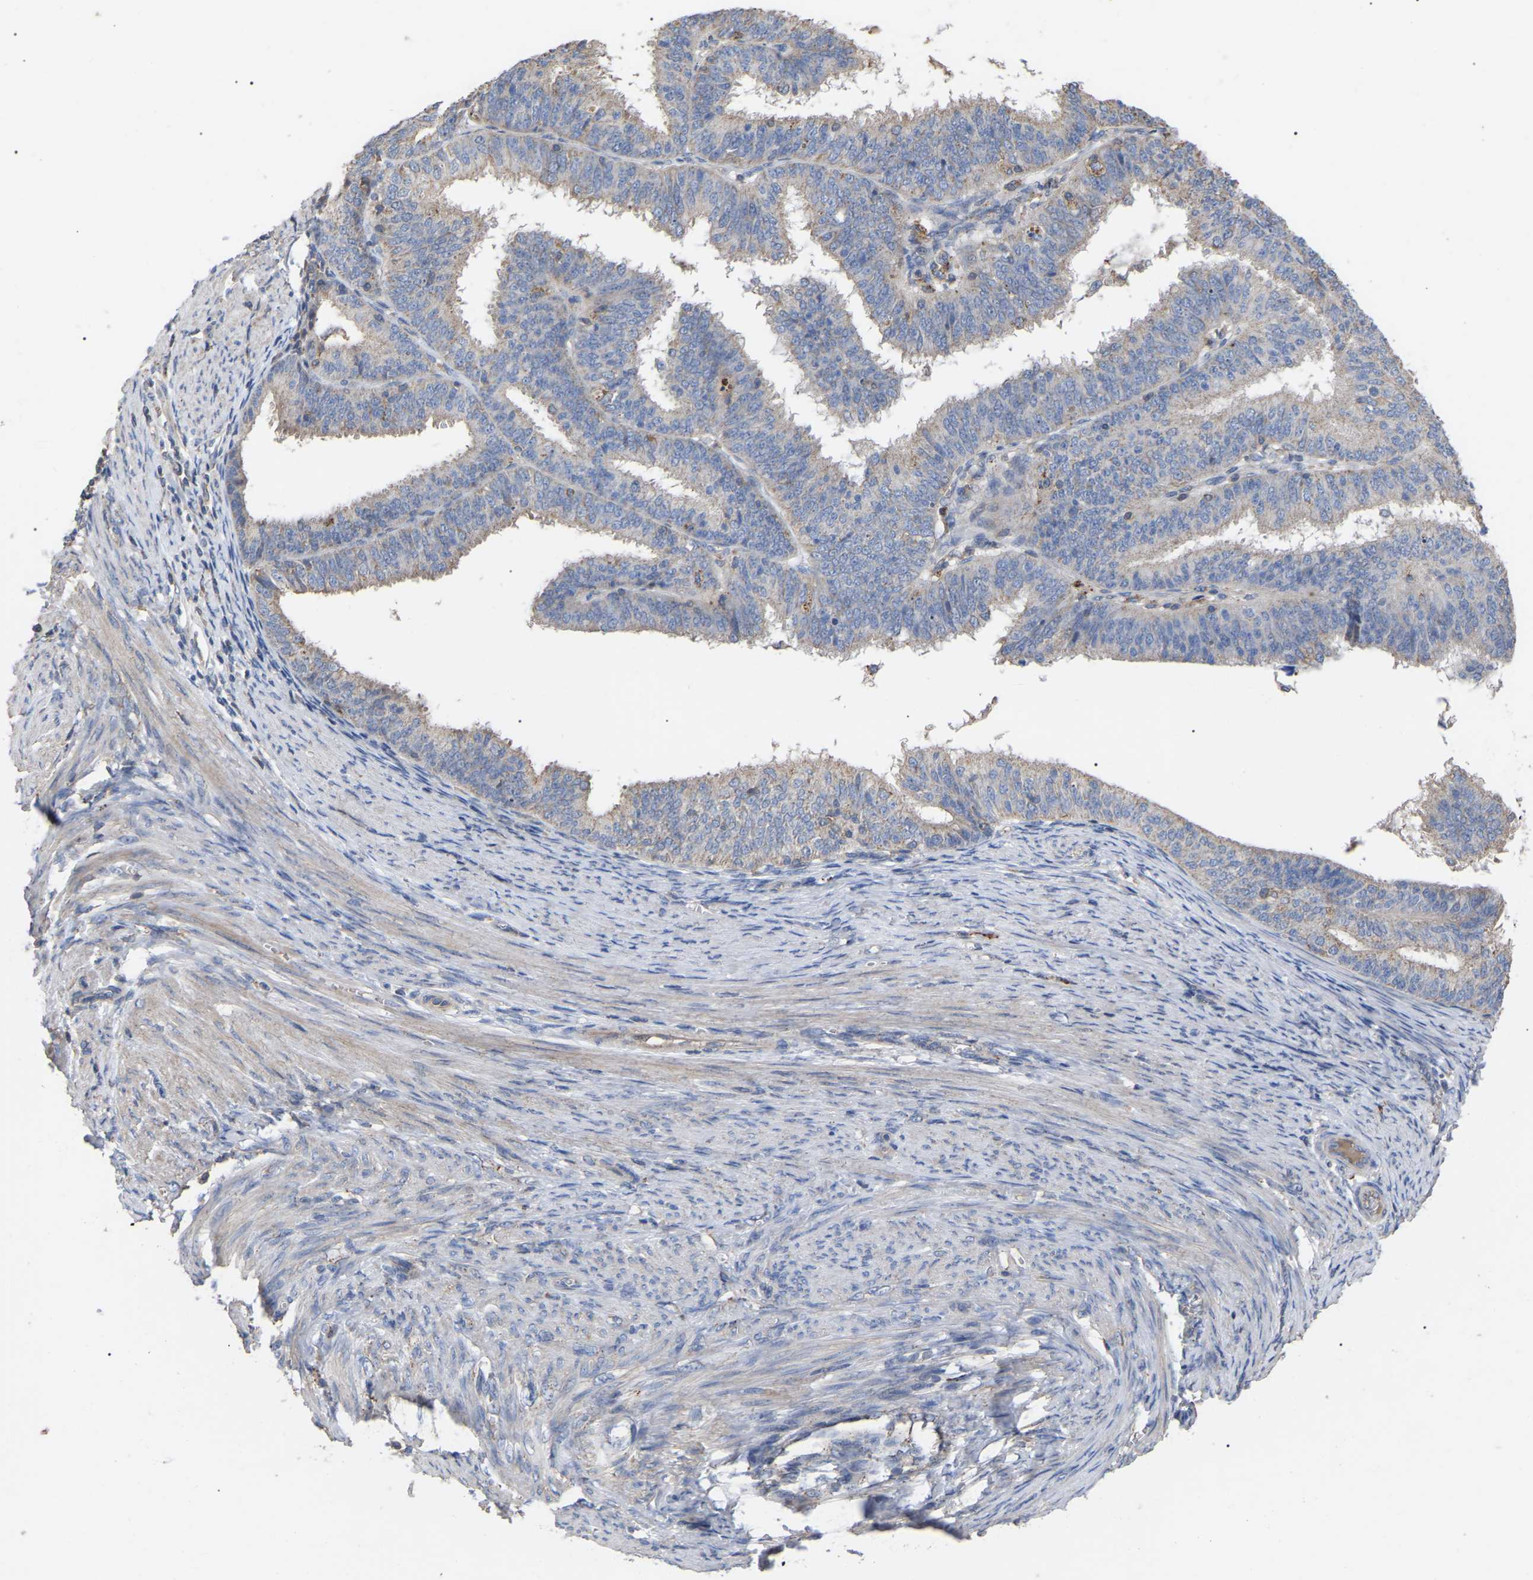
{"staining": {"intensity": "negative", "quantity": "none", "location": "none"}, "tissue": "endometrial cancer", "cell_type": "Tumor cells", "image_type": "cancer", "snomed": [{"axis": "morphology", "description": "Adenocarcinoma, NOS"}, {"axis": "topography", "description": "Endometrium"}], "caption": "Protein analysis of endometrial adenocarcinoma displays no significant expression in tumor cells. Nuclei are stained in blue.", "gene": "FAM171A2", "patient": {"sex": "female", "age": 70}}